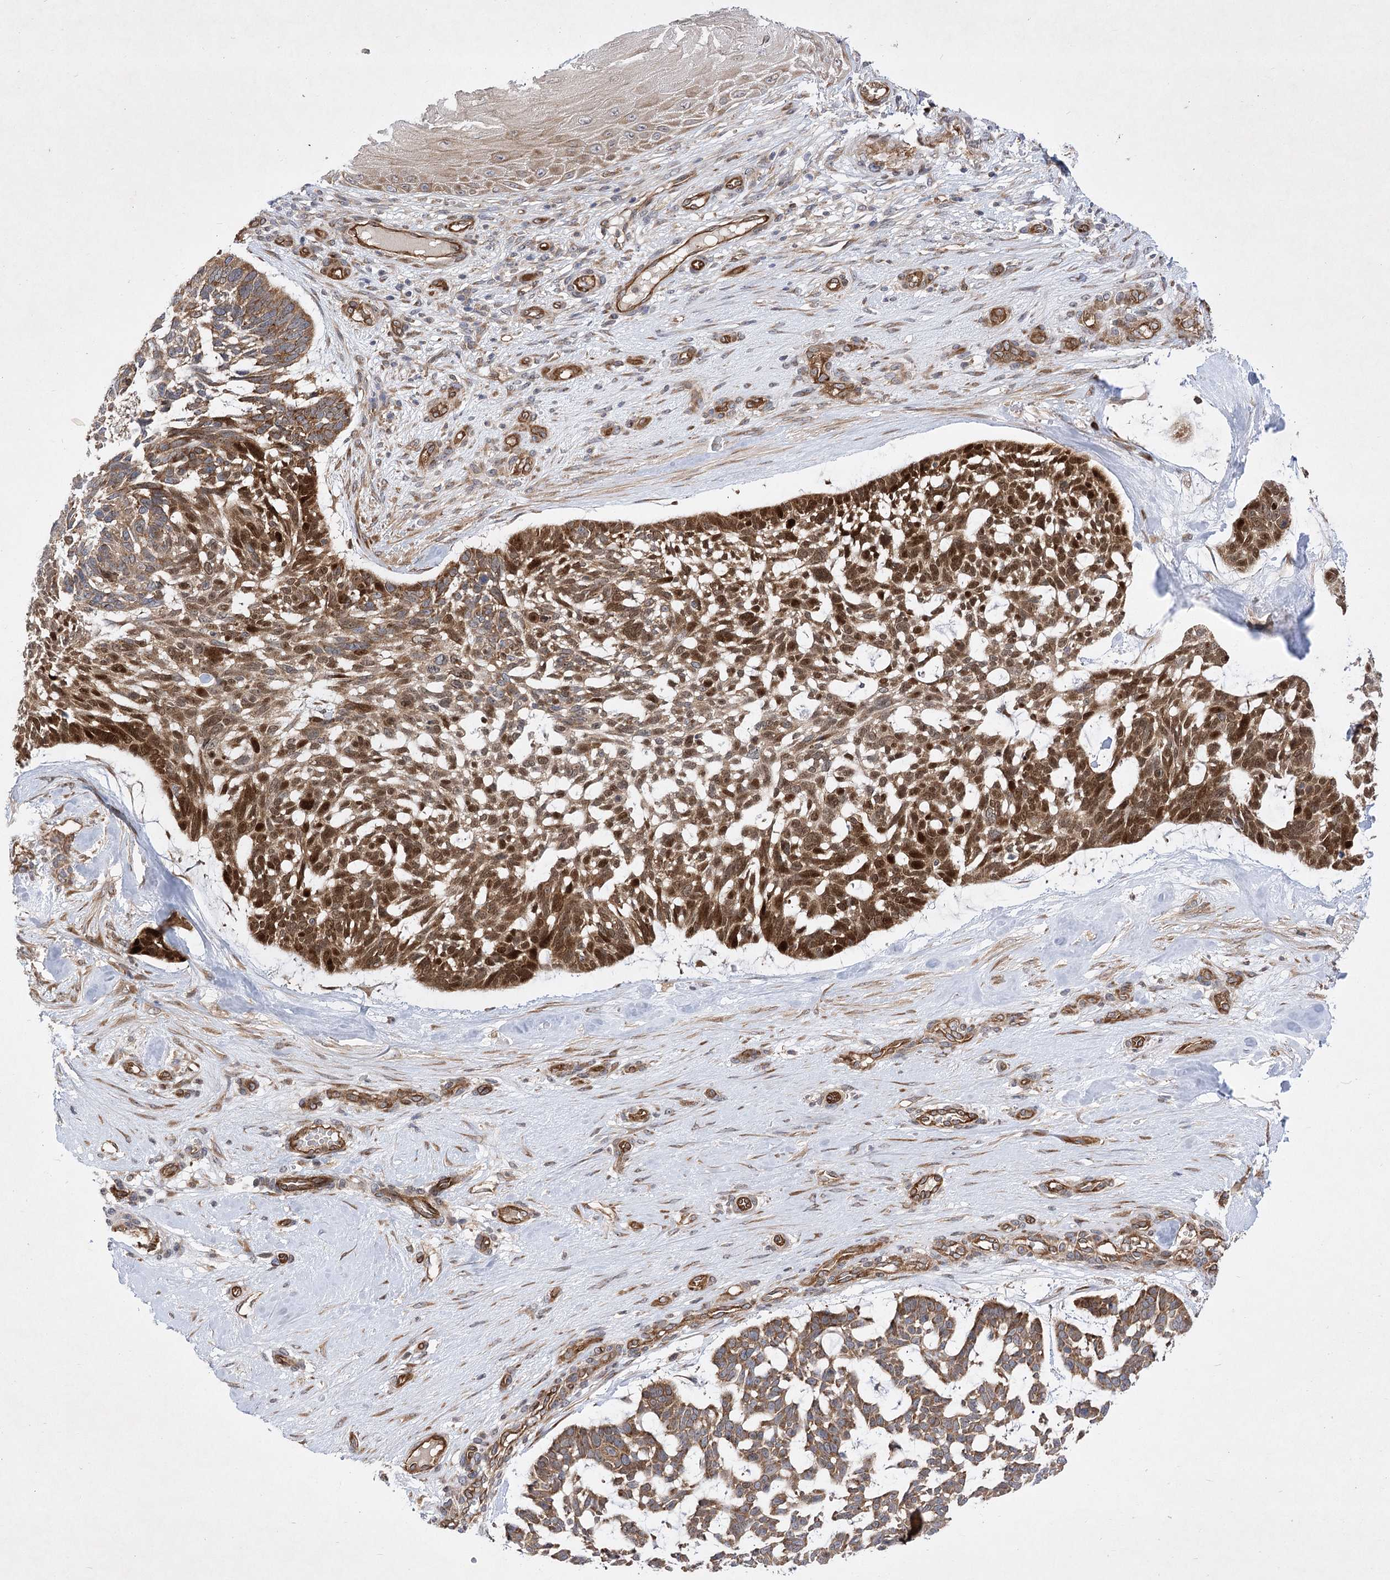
{"staining": {"intensity": "moderate", "quantity": ">75%", "location": "cytoplasmic/membranous,nuclear"}, "tissue": "skin cancer", "cell_type": "Tumor cells", "image_type": "cancer", "snomed": [{"axis": "morphology", "description": "Basal cell carcinoma"}, {"axis": "topography", "description": "Skin"}], "caption": "Immunohistochemical staining of skin cancer demonstrates medium levels of moderate cytoplasmic/membranous and nuclear positivity in about >75% of tumor cells. Using DAB (brown) and hematoxylin (blue) stains, captured at high magnification using brightfield microscopy.", "gene": "ARHGAP31", "patient": {"sex": "male", "age": 88}}